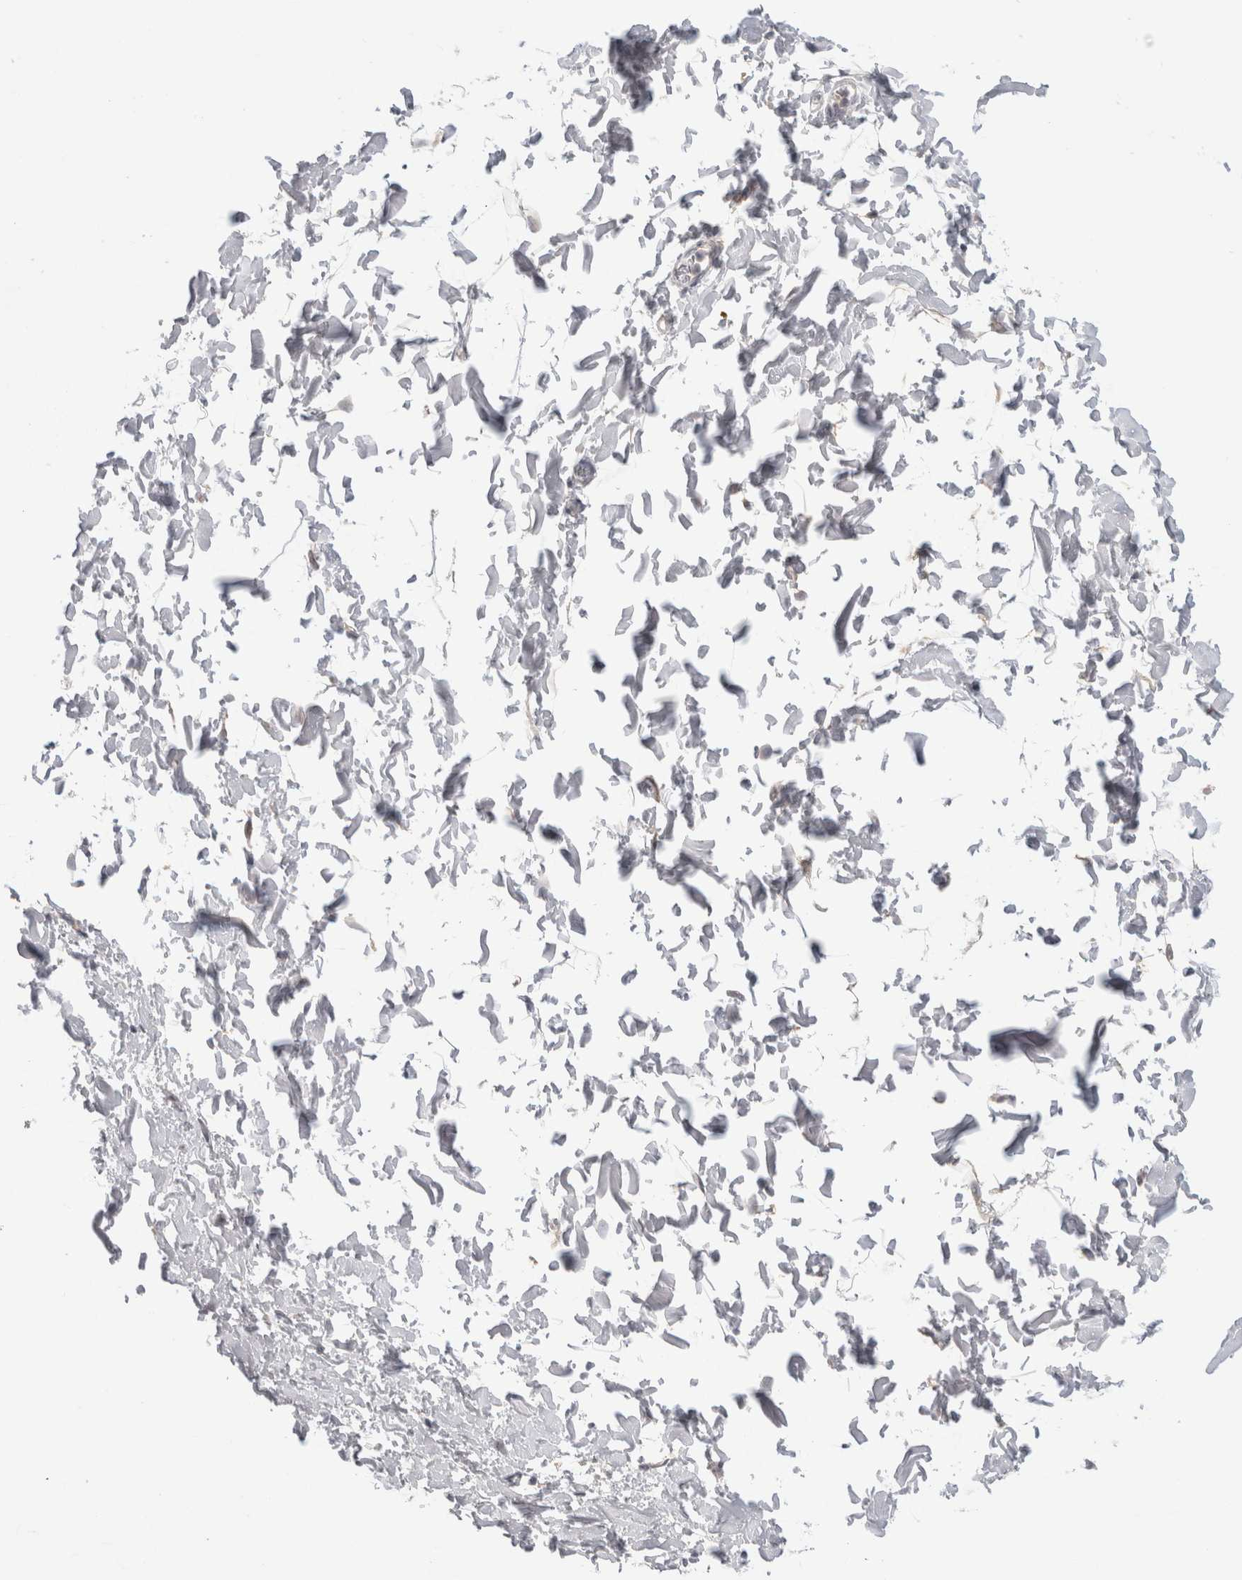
{"staining": {"intensity": "negative", "quantity": "none", "location": "none"}, "tissue": "soft tissue", "cell_type": "Fibroblasts", "image_type": "normal", "snomed": [{"axis": "morphology", "description": "Normal tissue, NOS"}, {"axis": "topography", "description": "Soft tissue"}], "caption": "An immunohistochemistry (IHC) histopathology image of normal soft tissue is shown. There is no staining in fibroblasts of soft tissue. (Stains: DAB (3,3'-diaminobenzidine) IHC with hematoxylin counter stain, Microscopy: brightfield microscopy at high magnification).", "gene": "VANGL1", "patient": {"sex": "male", "age": 72}}